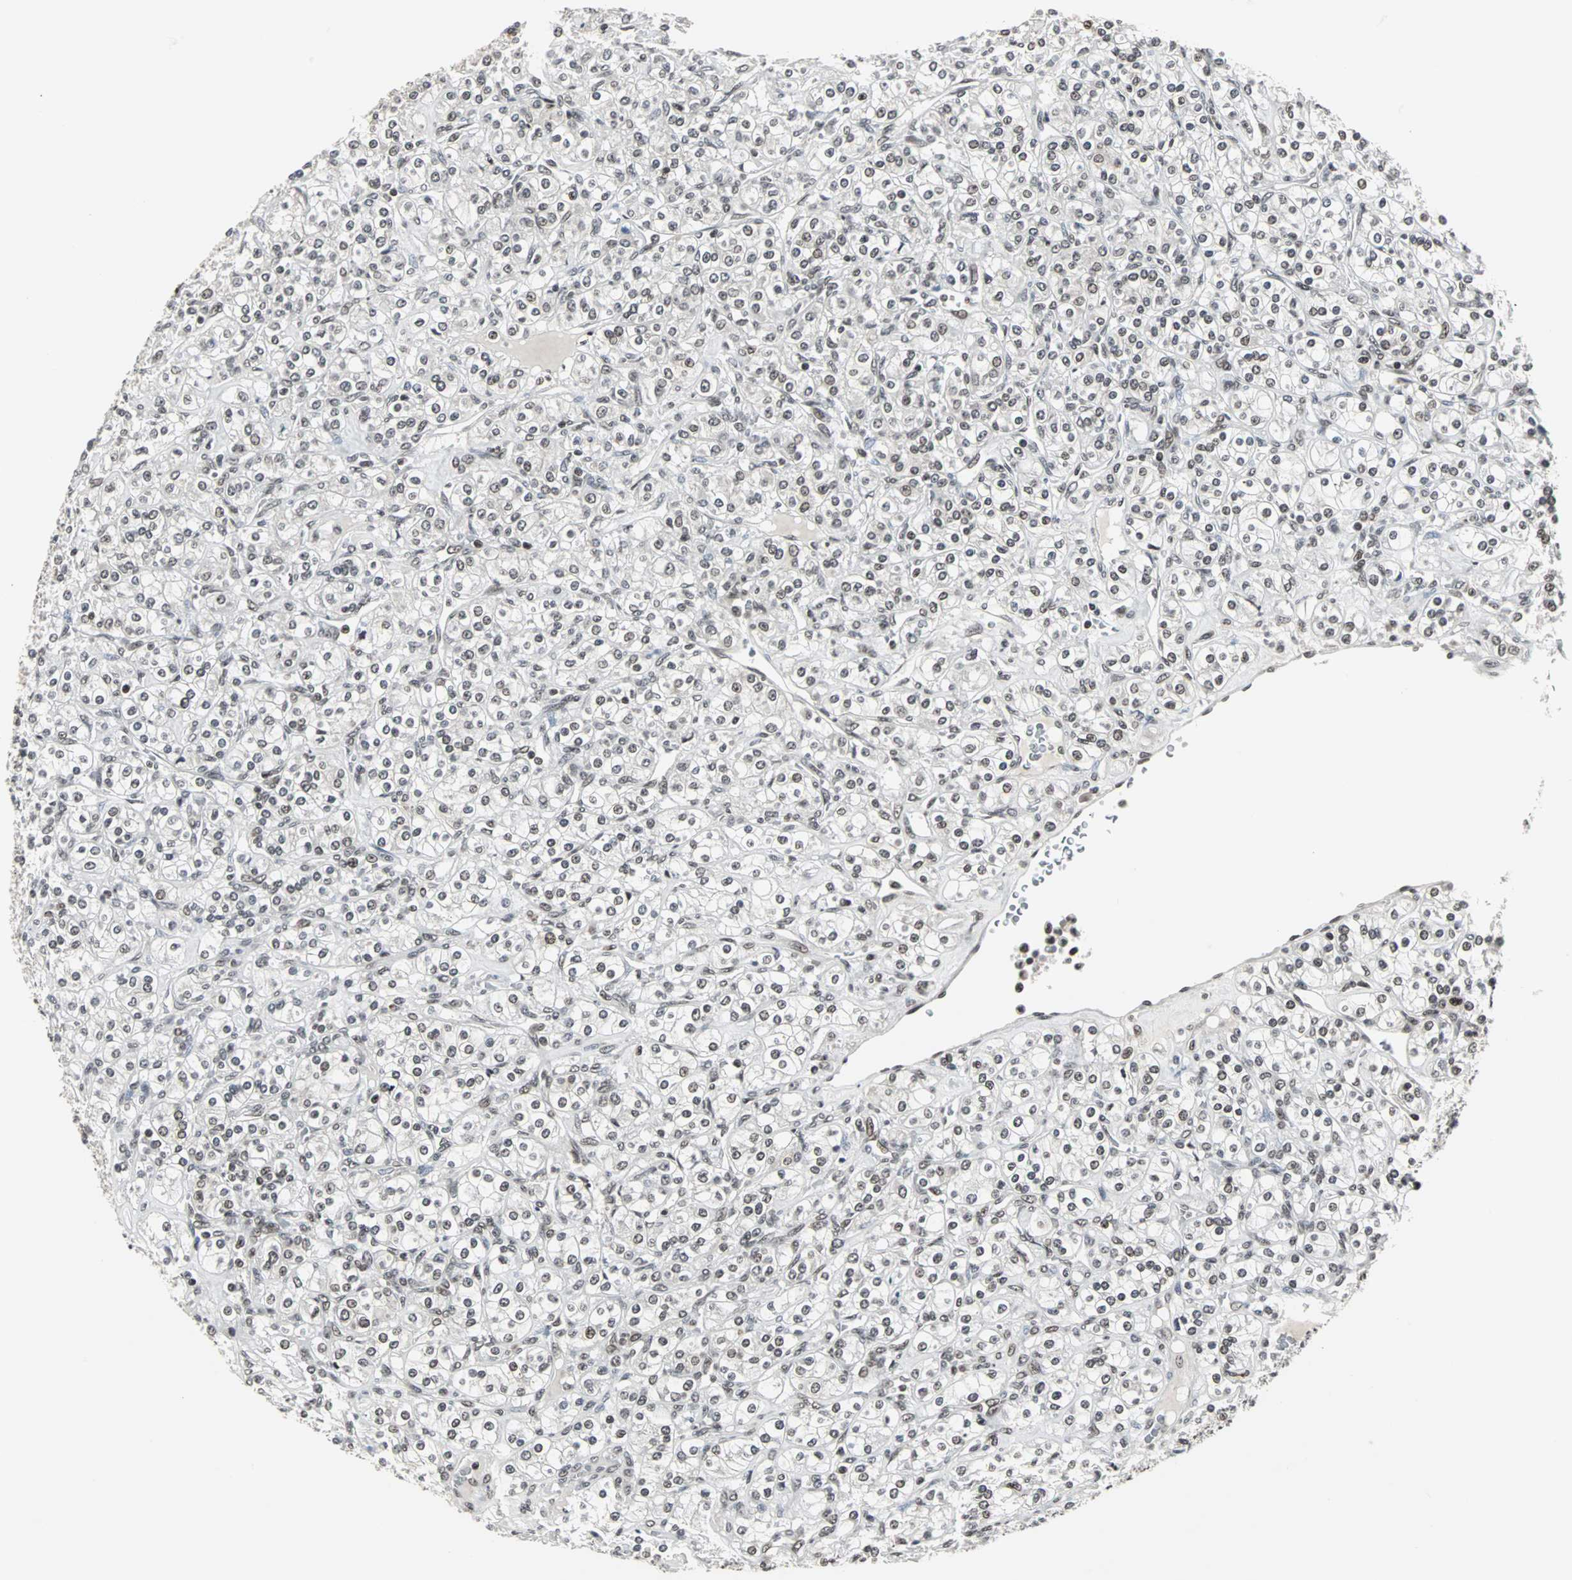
{"staining": {"intensity": "negative", "quantity": "none", "location": "none"}, "tissue": "renal cancer", "cell_type": "Tumor cells", "image_type": "cancer", "snomed": [{"axis": "morphology", "description": "Adenocarcinoma, NOS"}, {"axis": "topography", "description": "Kidney"}], "caption": "Immunohistochemical staining of renal adenocarcinoma shows no significant staining in tumor cells.", "gene": "PNKP", "patient": {"sex": "male", "age": 77}}